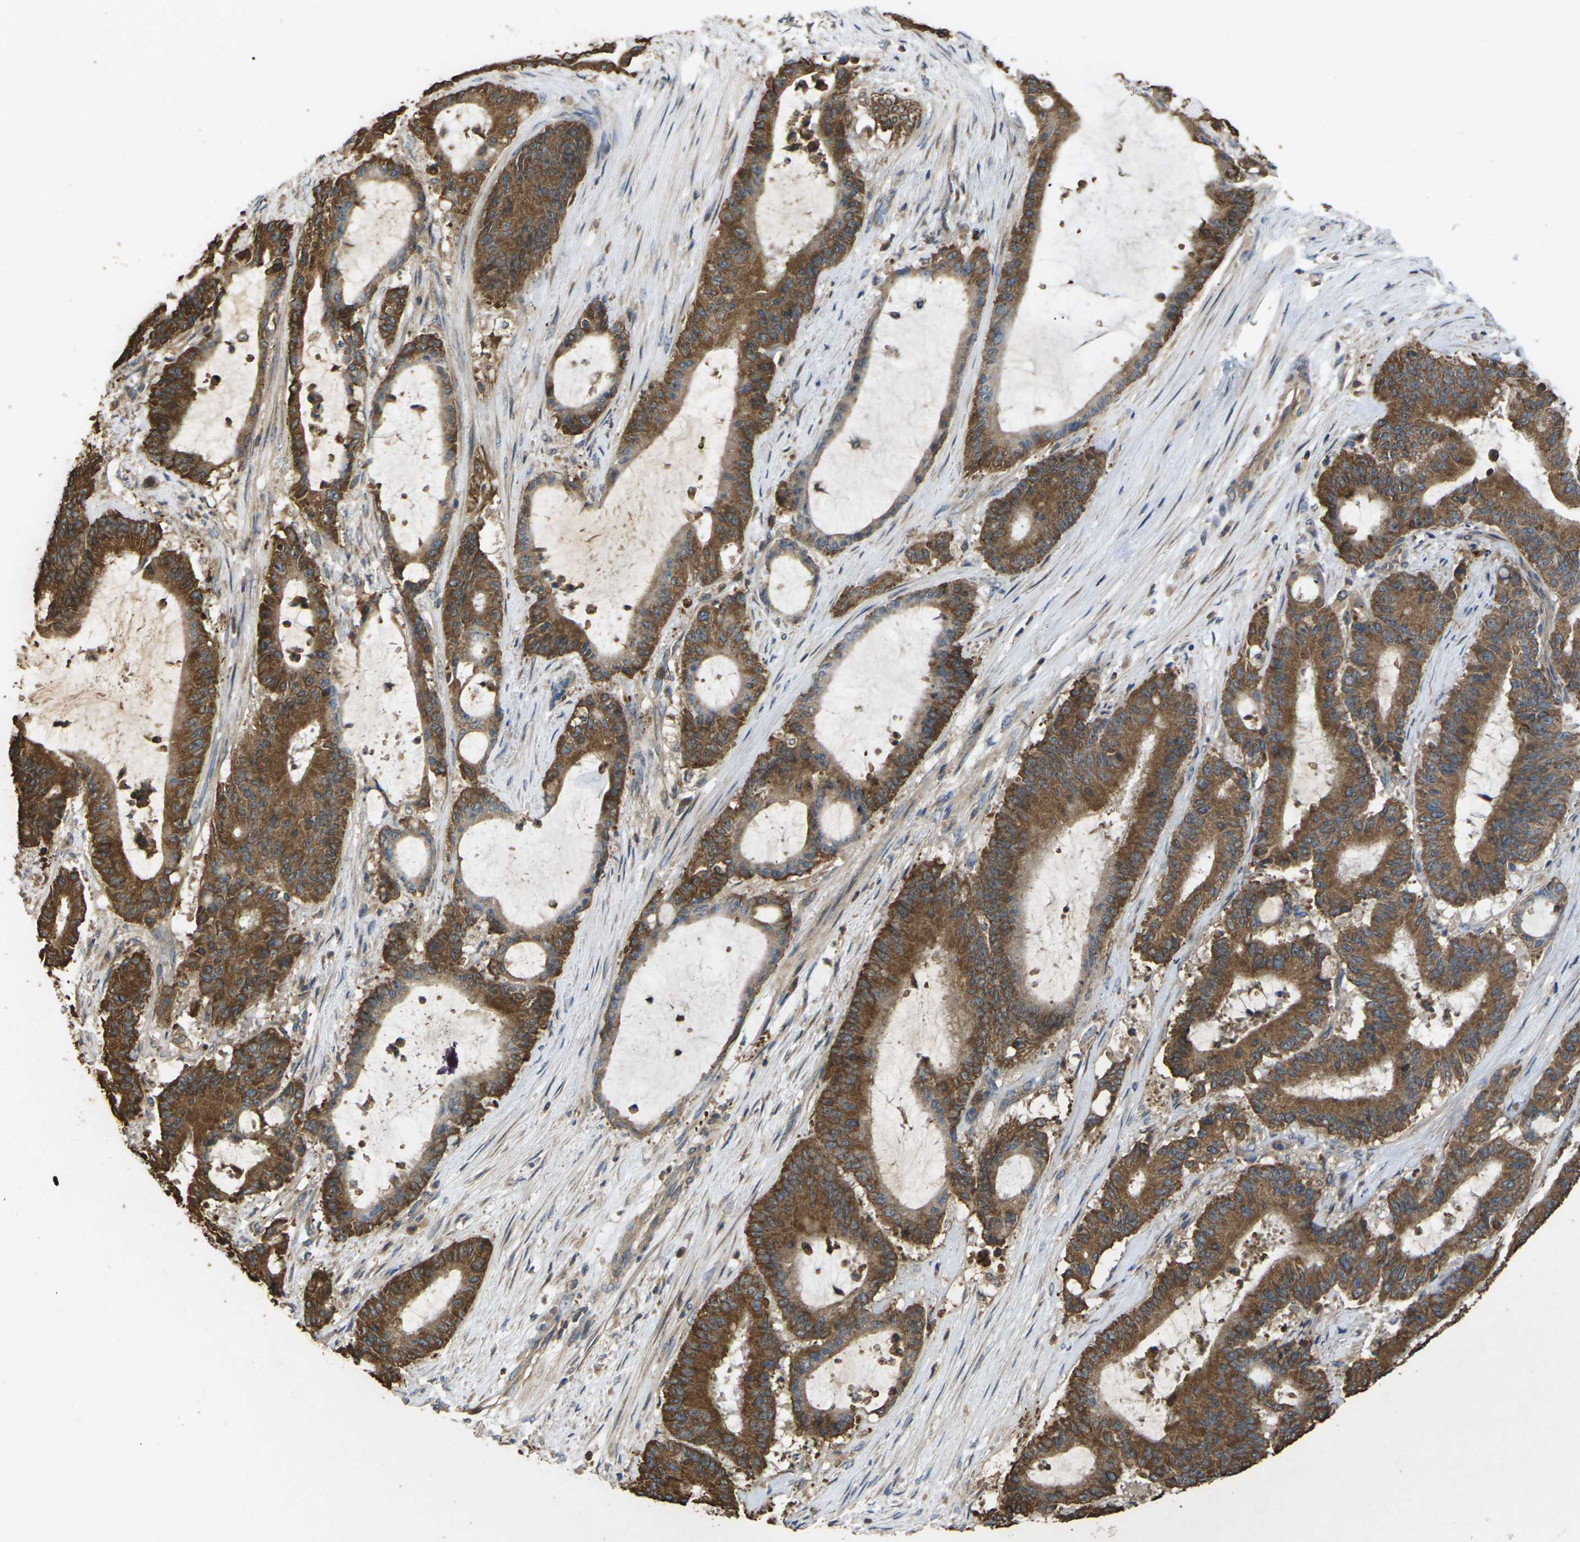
{"staining": {"intensity": "strong", "quantity": ">75%", "location": "cytoplasmic/membranous"}, "tissue": "liver cancer", "cell_type": "Tumor cells", "image_type": "cancer", "snomed": [{"axis": "morphology", "description": "Cholangiocarcinoma"}, {"axis": "topography", "description": "Liver"}], "caption": "Immunohistochemical staining of cholangiocarcinoma (liver) exhibits high levels of strong cytoplasmic/membranous protein expression in approximately >75% of tumor cells.", "gene": "TIAM1", "patient": {"sex": "female", "age": 73}}